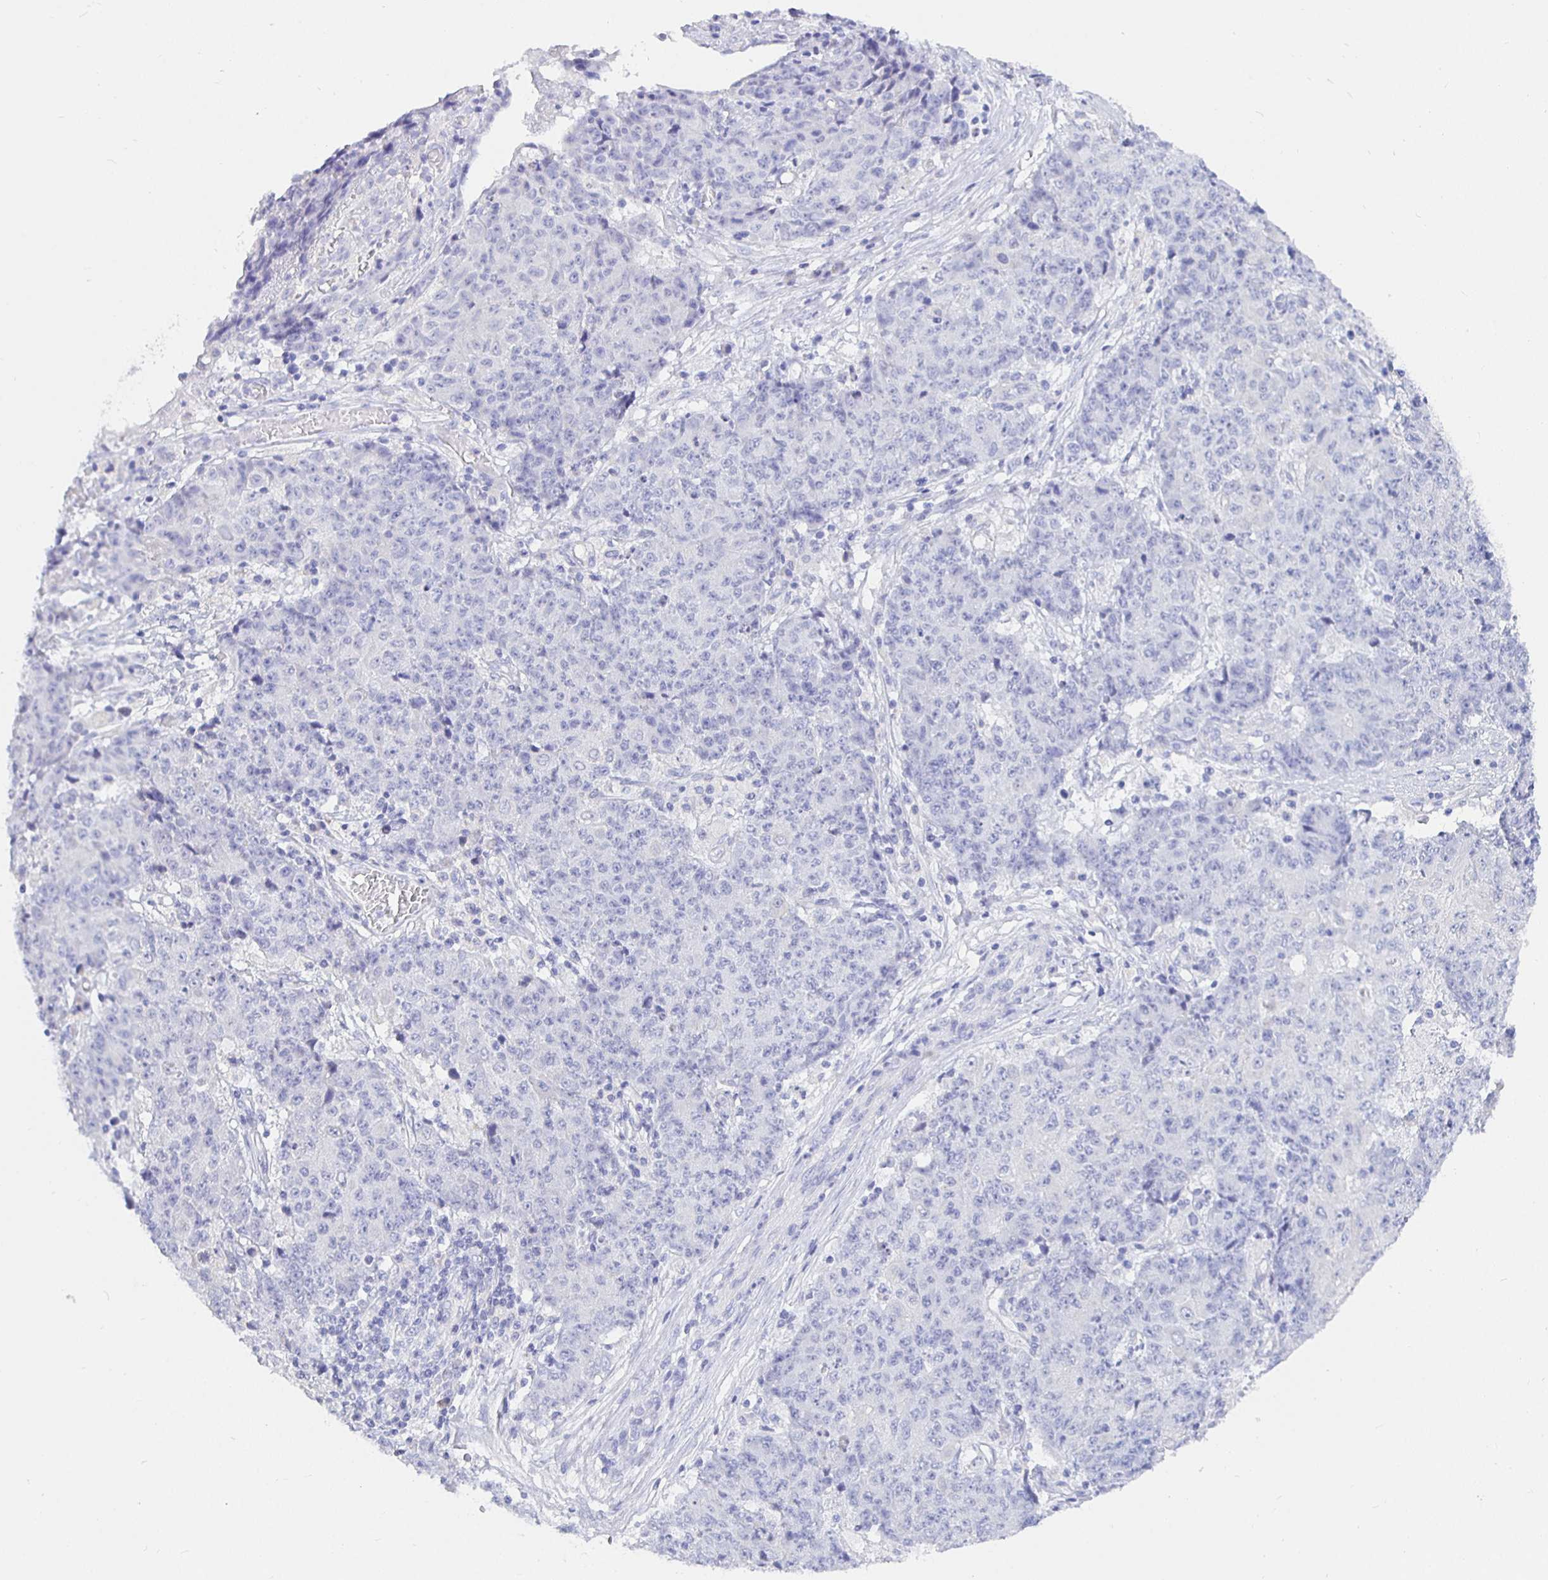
{"staining": {"intensity": "negative", "quantity": "none", "location": "none"}, "tissue": "ovarian cancer", "cell_type": "Tumor cells", "image_type": "cancer", "snomed": [{"axis": "morphology", "description": "Carcinoma, endometroid"}, {"axis": "topography", "description": "Ovary"}], "caption": "Endometroid carcinoma (ovarian) was stained to show a protein in brown. There is no significant staining in tumor cells. The staining is performed using DAB (3,3'-diaminobenzidine) brown chromogen with nuclei counter-stained in using hematoxylin.", "gene": "UMOD", "patient": {"sex": "female", "age": 42}}